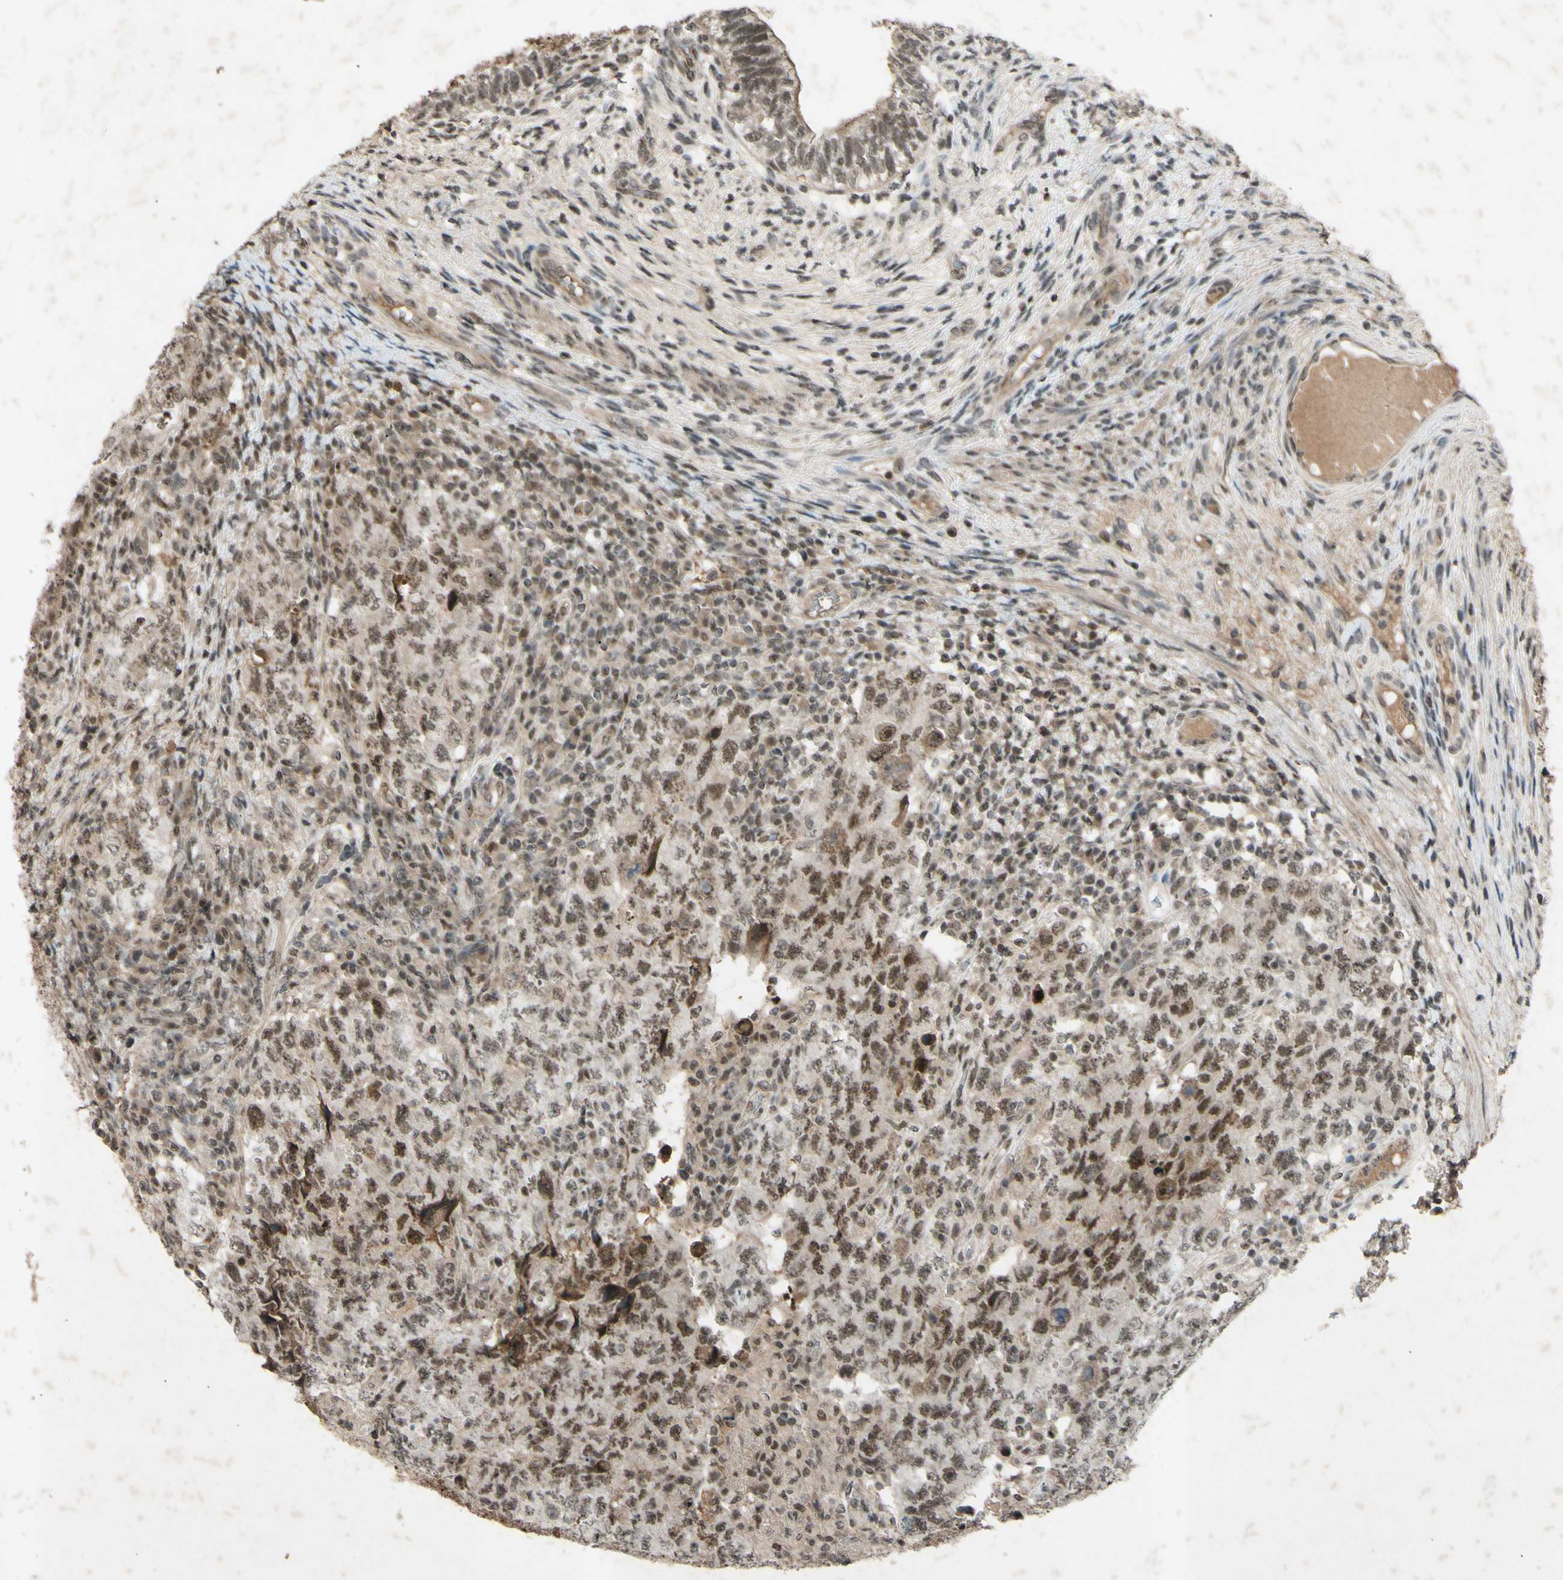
{"staining": {"intensity": "moderate", "quantity": ">75%", "location": "nuclear"}, "tissue": "testis cancer", "cell_type": "Tumor cells", "image_type": "cancer", "snomed": [{"axis": "morphology", "description": "Carcinoma, Embryonal, NOS"}, {"axis": "topography", "description": "Testis"}], "caption": "Immunohistochemical staining of testis cancer (embryonal carcinoma) reveals moderate nuclear protein positivity in approximately >75% of tumor cells.", "gene": "SNW1", "patient": {"sex": "male", "age": 26}}